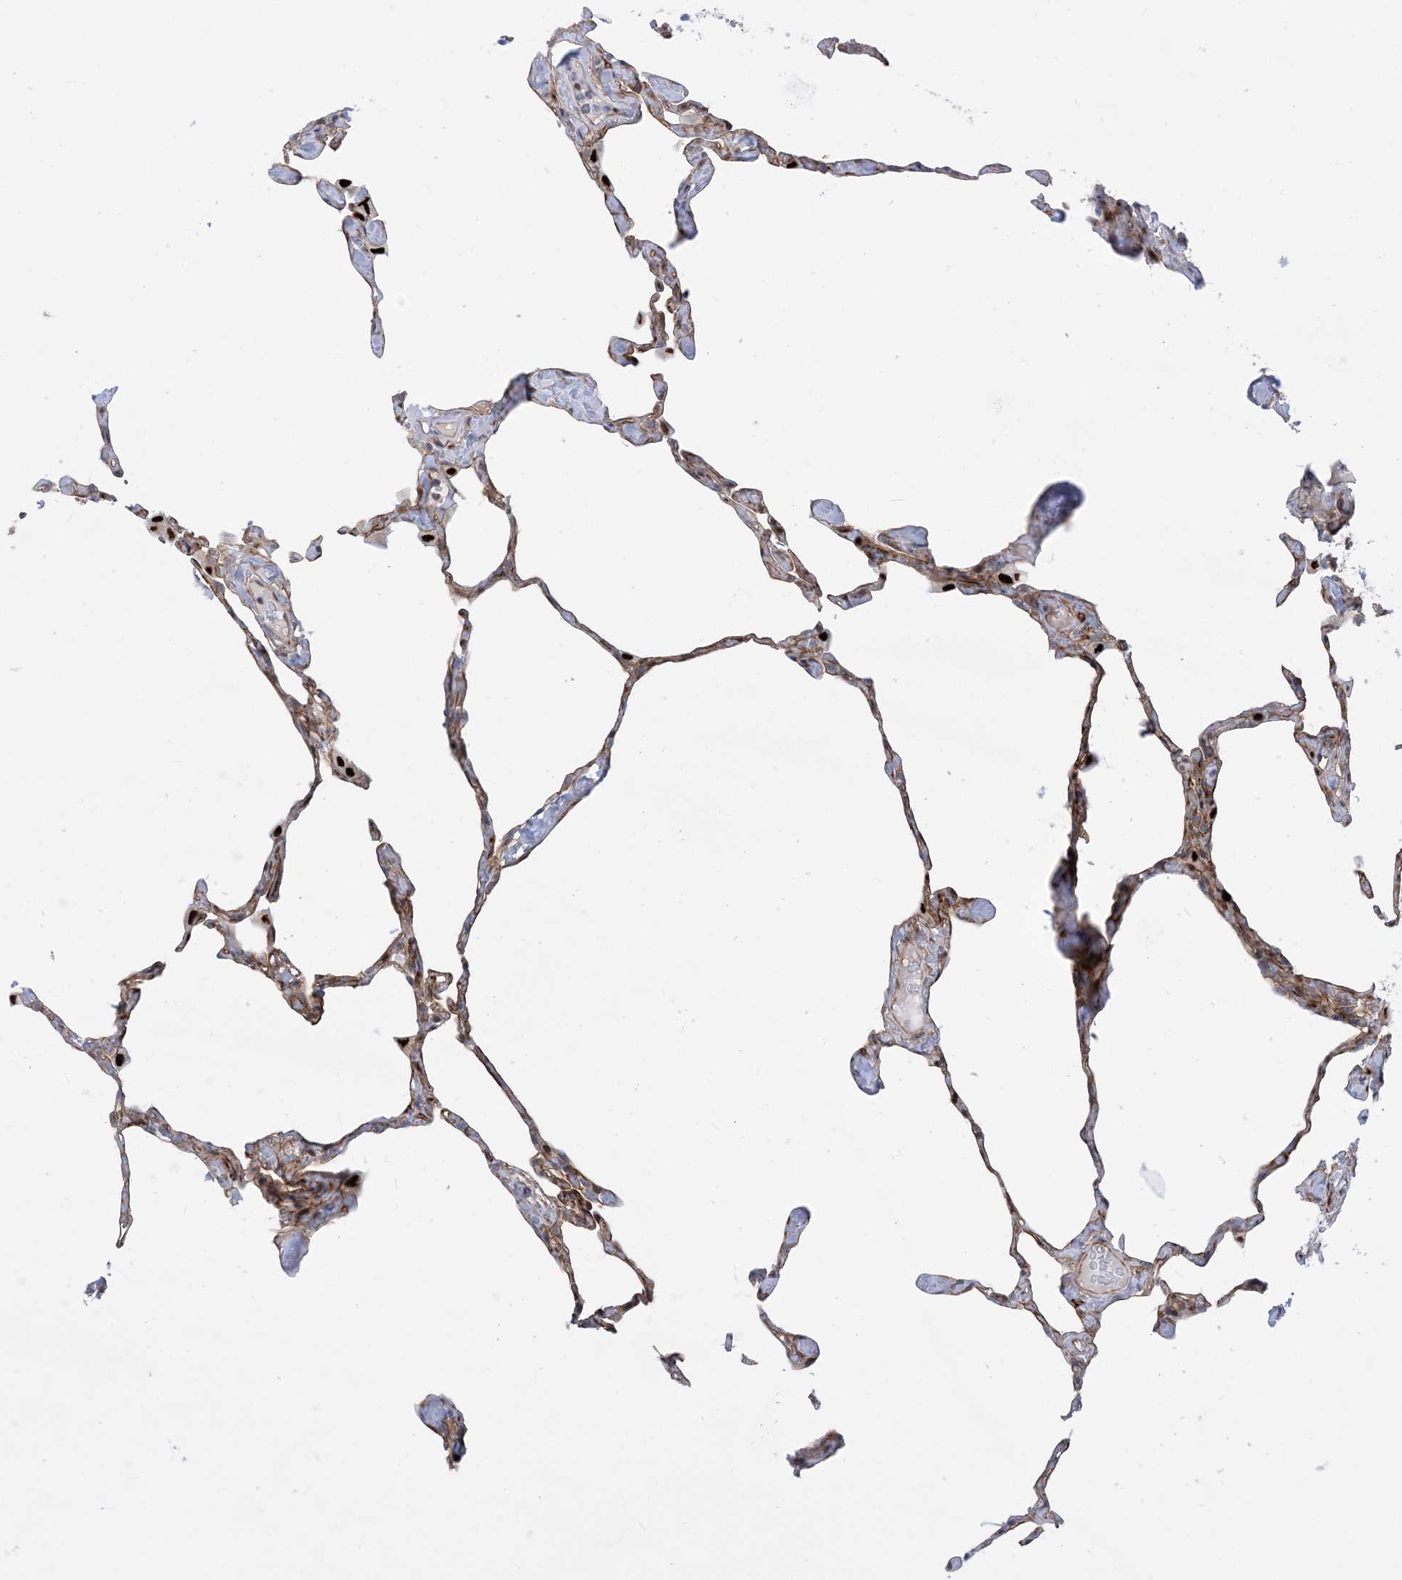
{"staining": {"intensity": "moderate", "quantity": "<25%", "location": "cytoplasmic/membranous"}, "tissue": "lung", "cell_type": "Alveolar cells", "image_type": "normal", "snomed": [{"axis": "morphology", "description": "Normal tissue, NOS"}, {"axis": "topography", "description": "Lung"}], "caption": "Protein positivity by immunohistochemistry (IHC) reveals moderate cytoplasmic/membranous staining in approximately <25% of alveolar cells in normal lung.", "gene": "MARS2", "patient": {"sex": "male", "age": 65}}